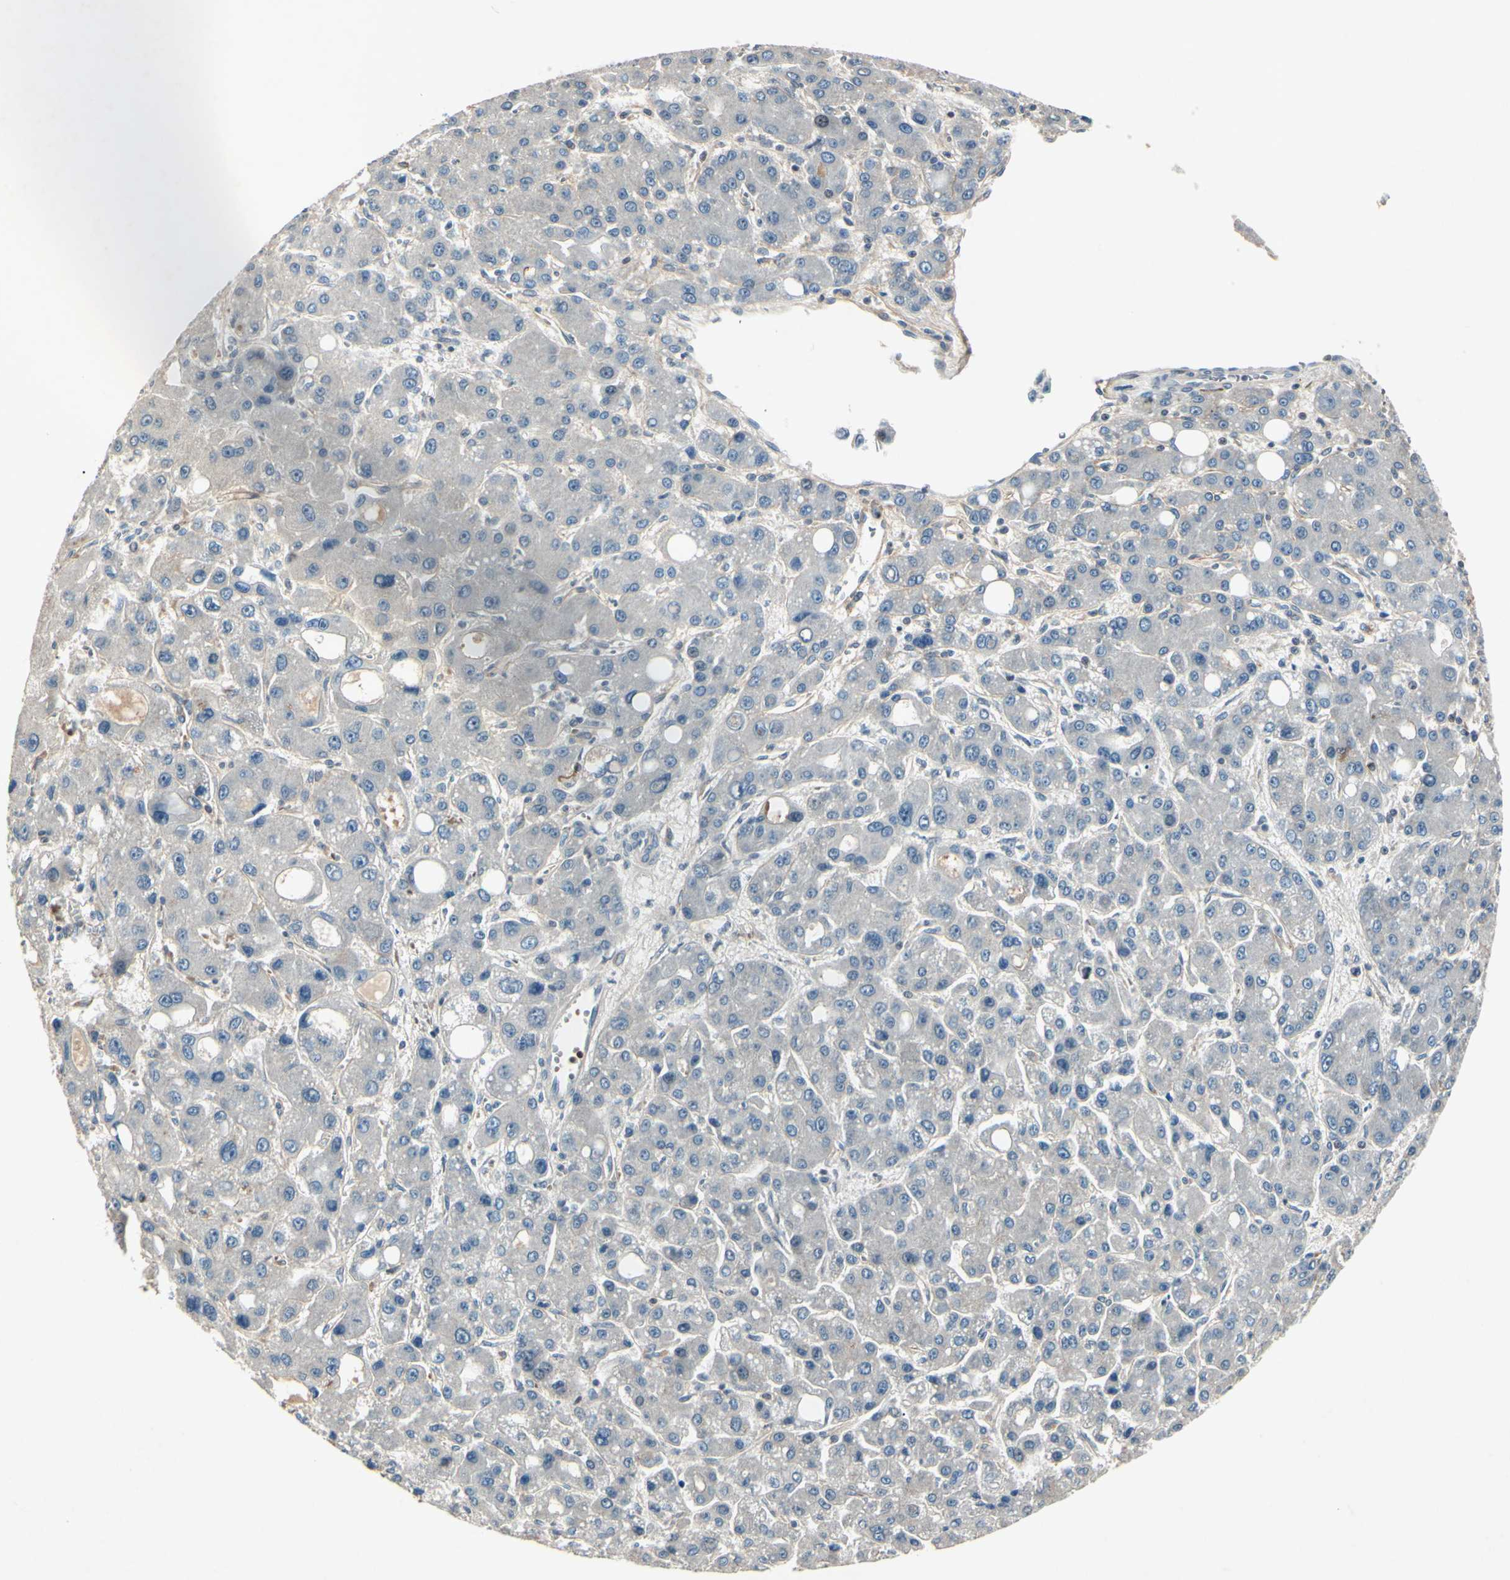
{"staining": {"intensity": "negative", "quantity": "none", "location": "none"}, "tissue": "liver cancer", "cell_type": "Tumor cells", "image_type": "cancer", "snomed": [{"axis": "morphology", "description": "Carcinoma, Hepatocellular, NOS"}, {"axis": "topography", "description": "Liver"}], "caption": "This histopathology image is of liver cancer stained with immunohistochemistry (IHC) to label a protein in brown with the nuclei are counter-stained blue. There is no positivity in tumor cells.", "gene": "AEBP1", "patient": {"sex": "male", "age": 55}}